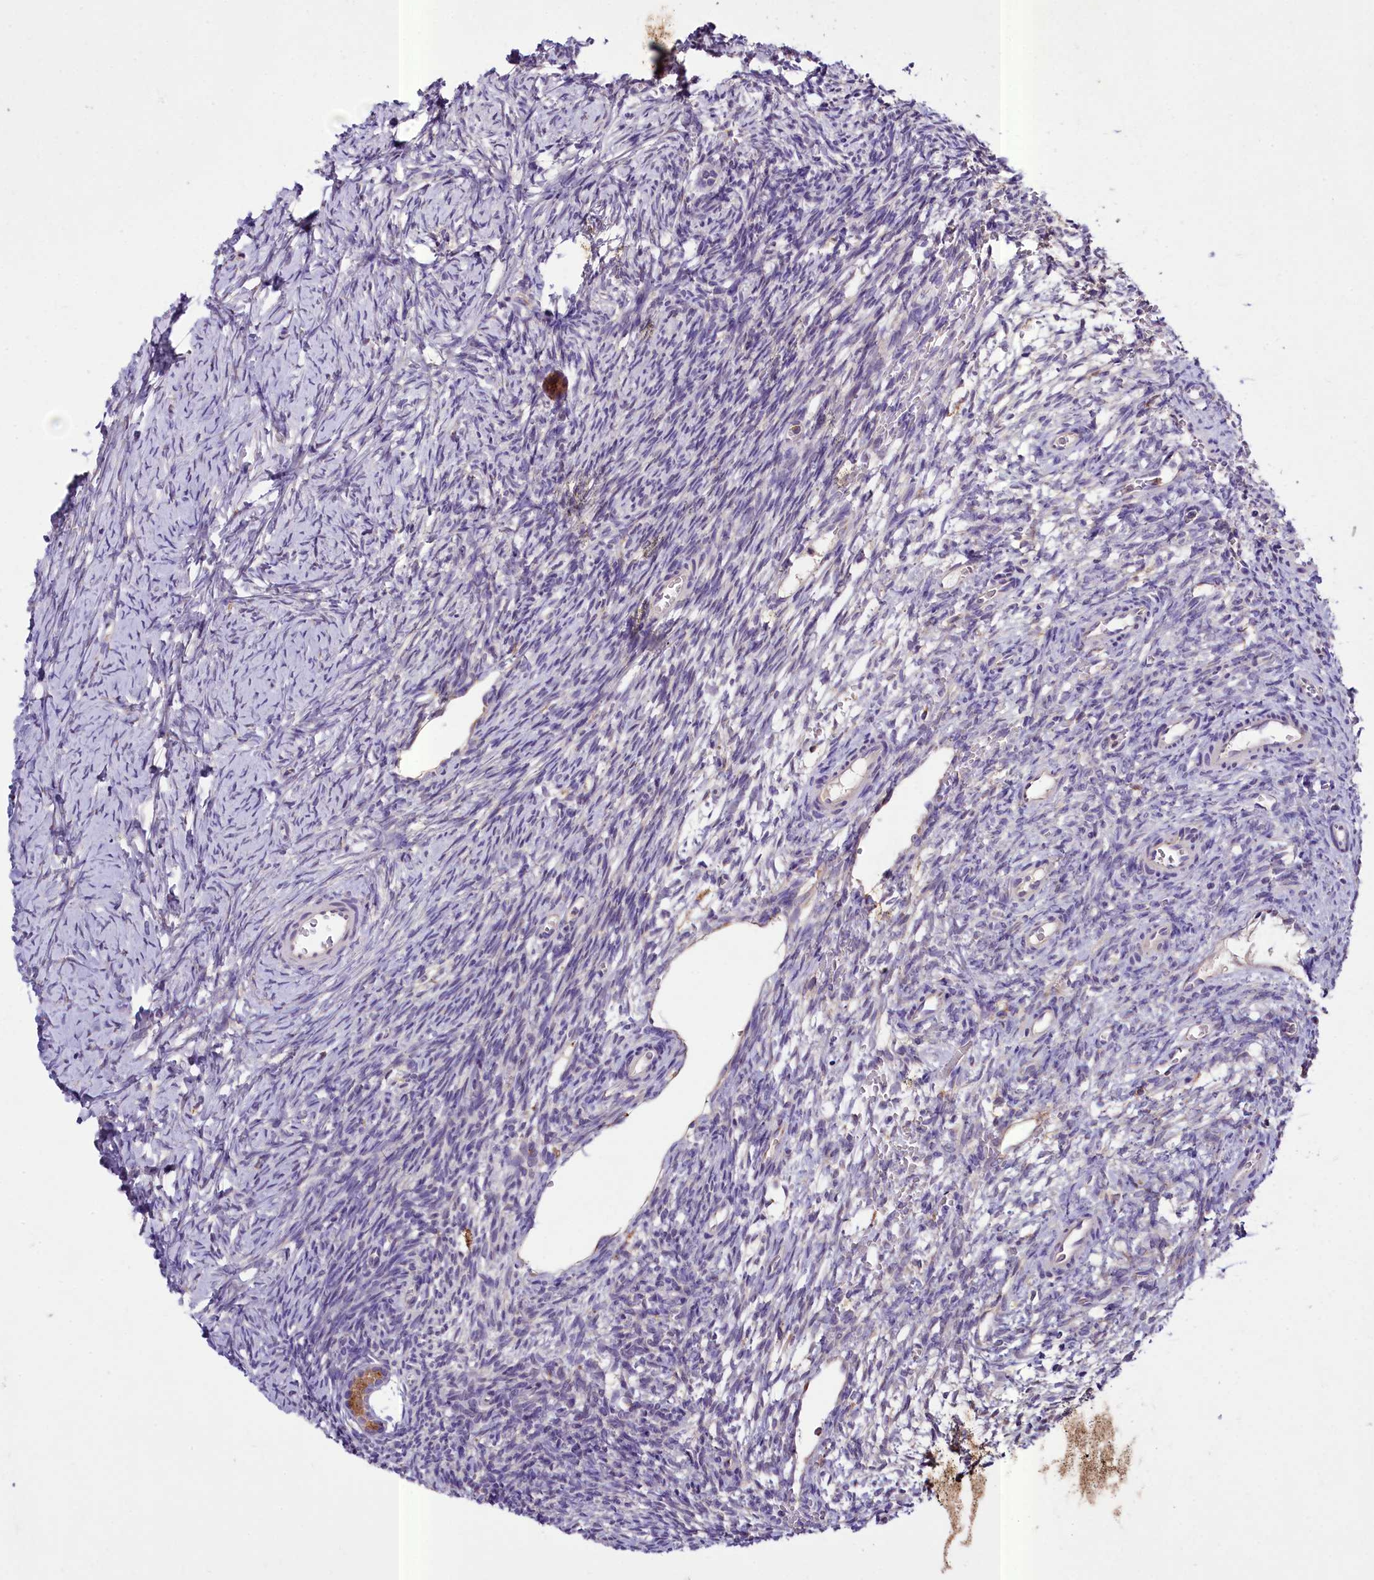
{"staining": {"intensity": "moderate", "quantity": ">75%", "location": "cytoplasmic/membranous"}, "tissue": "ovary", "cell_type": "Follicle cells", "image_type": "normal", "snomed": [{"axis": "morphology", "description": "Normal tissue, NOS"}, {"axis": "topography", "description": "Ovary"}], "caption": "Immunohistochemistry photomicrograph of normal human ovary stained for a protein (brown), which displays medium levels of moderate cytoplasmic/membranous staining in about >75% of follicle cells.", "gene": "PEMT", "patient": {"sex": "female", "age": 39}}